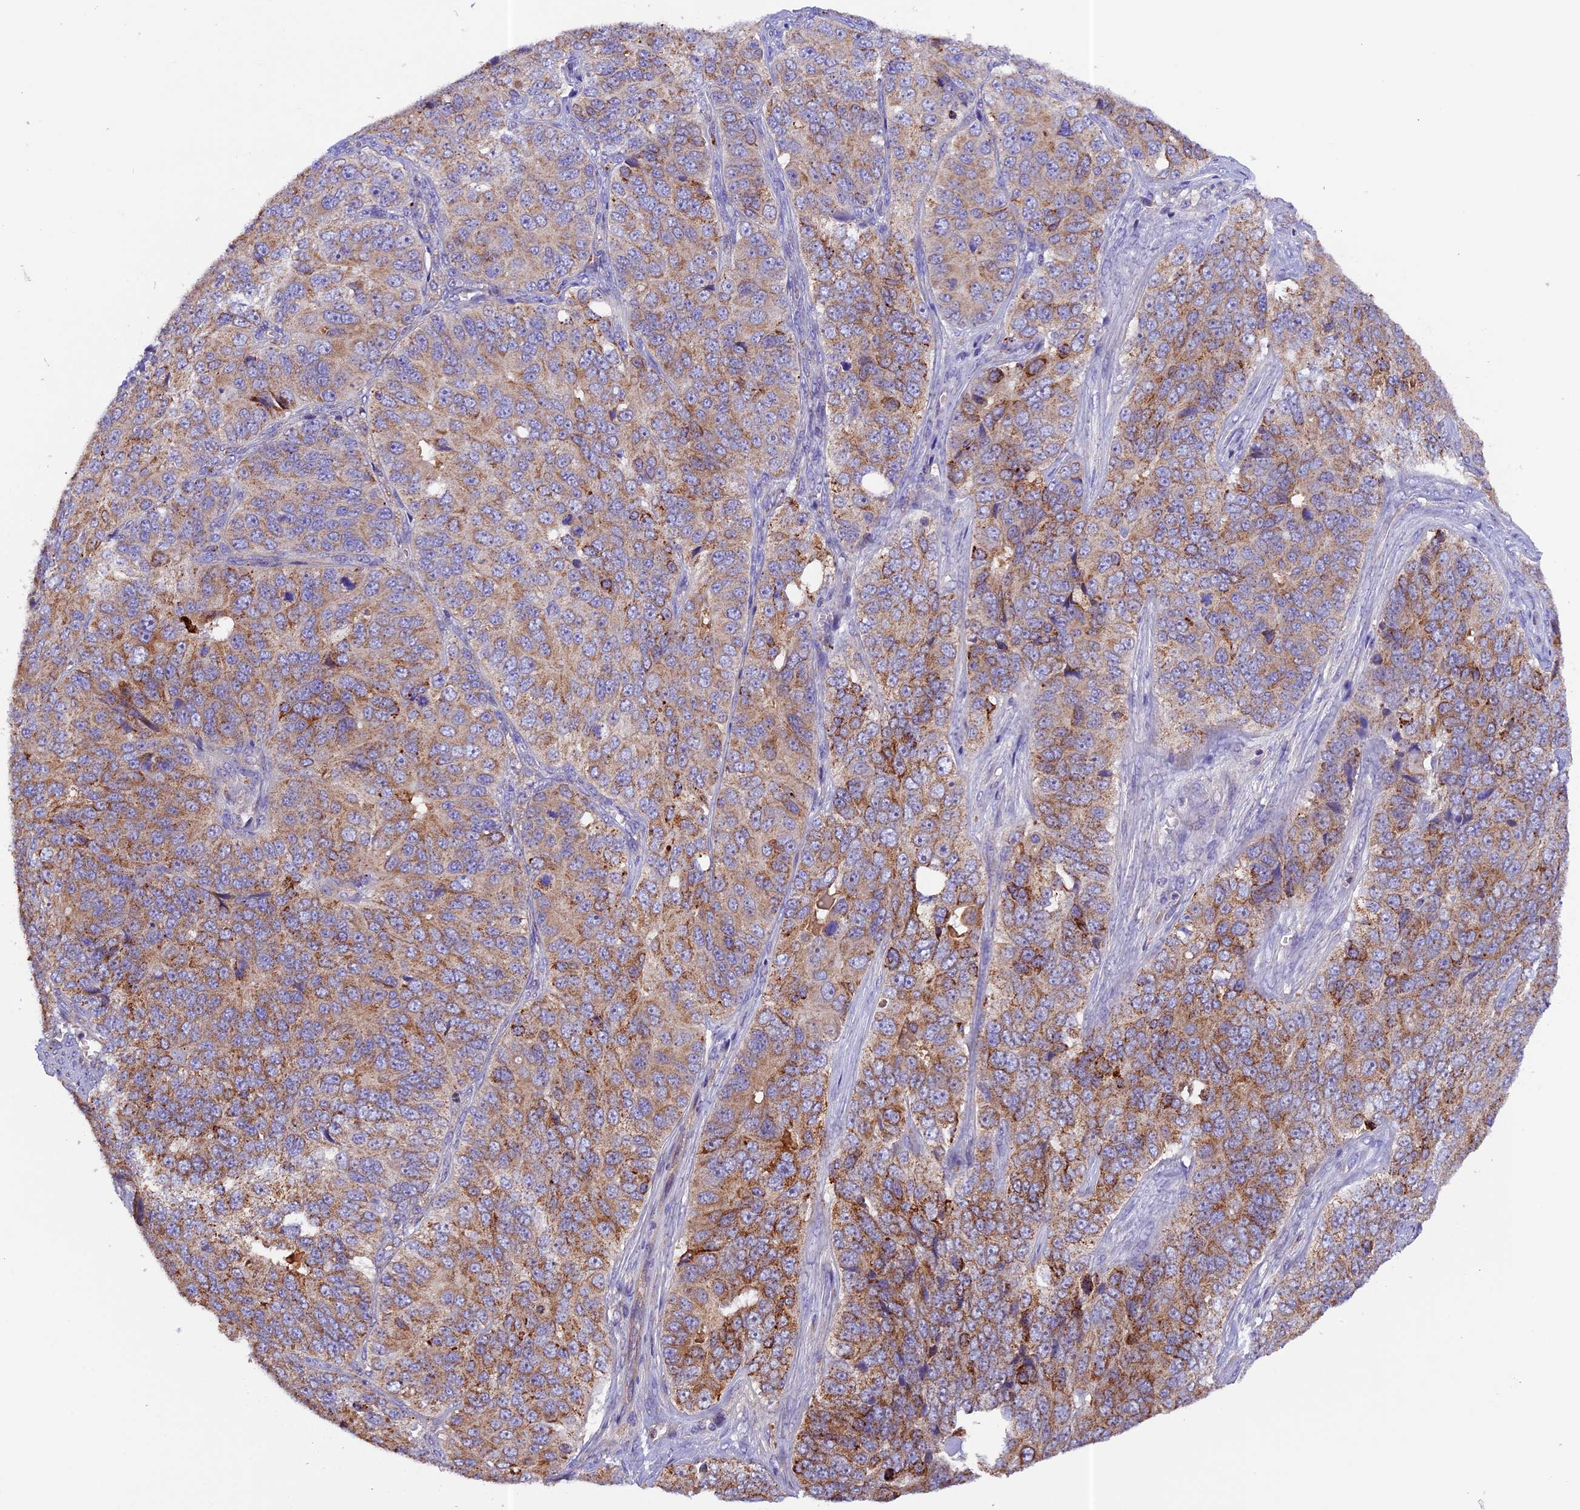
{"staining": {"intensity": "moderate", "quantity": ">75%", "location": "cytoplasmic/membranous"}, "tissue": "ovarian cancer", "cell_type": "Tumor cells", "image_type": "cancer", "snomed": [{"axis": "morphology", "description": "Carcinoma, endometroid"}, {"axis": "topography", "description": "Ovary"}], "caption": "Protein staining displays moderate cytoplasmic/membranous positivity in approximately >75% of tumor cells in ovarian cancer.", "gene": "METTL22", "patient": {"sex": "female", "age": 51}}